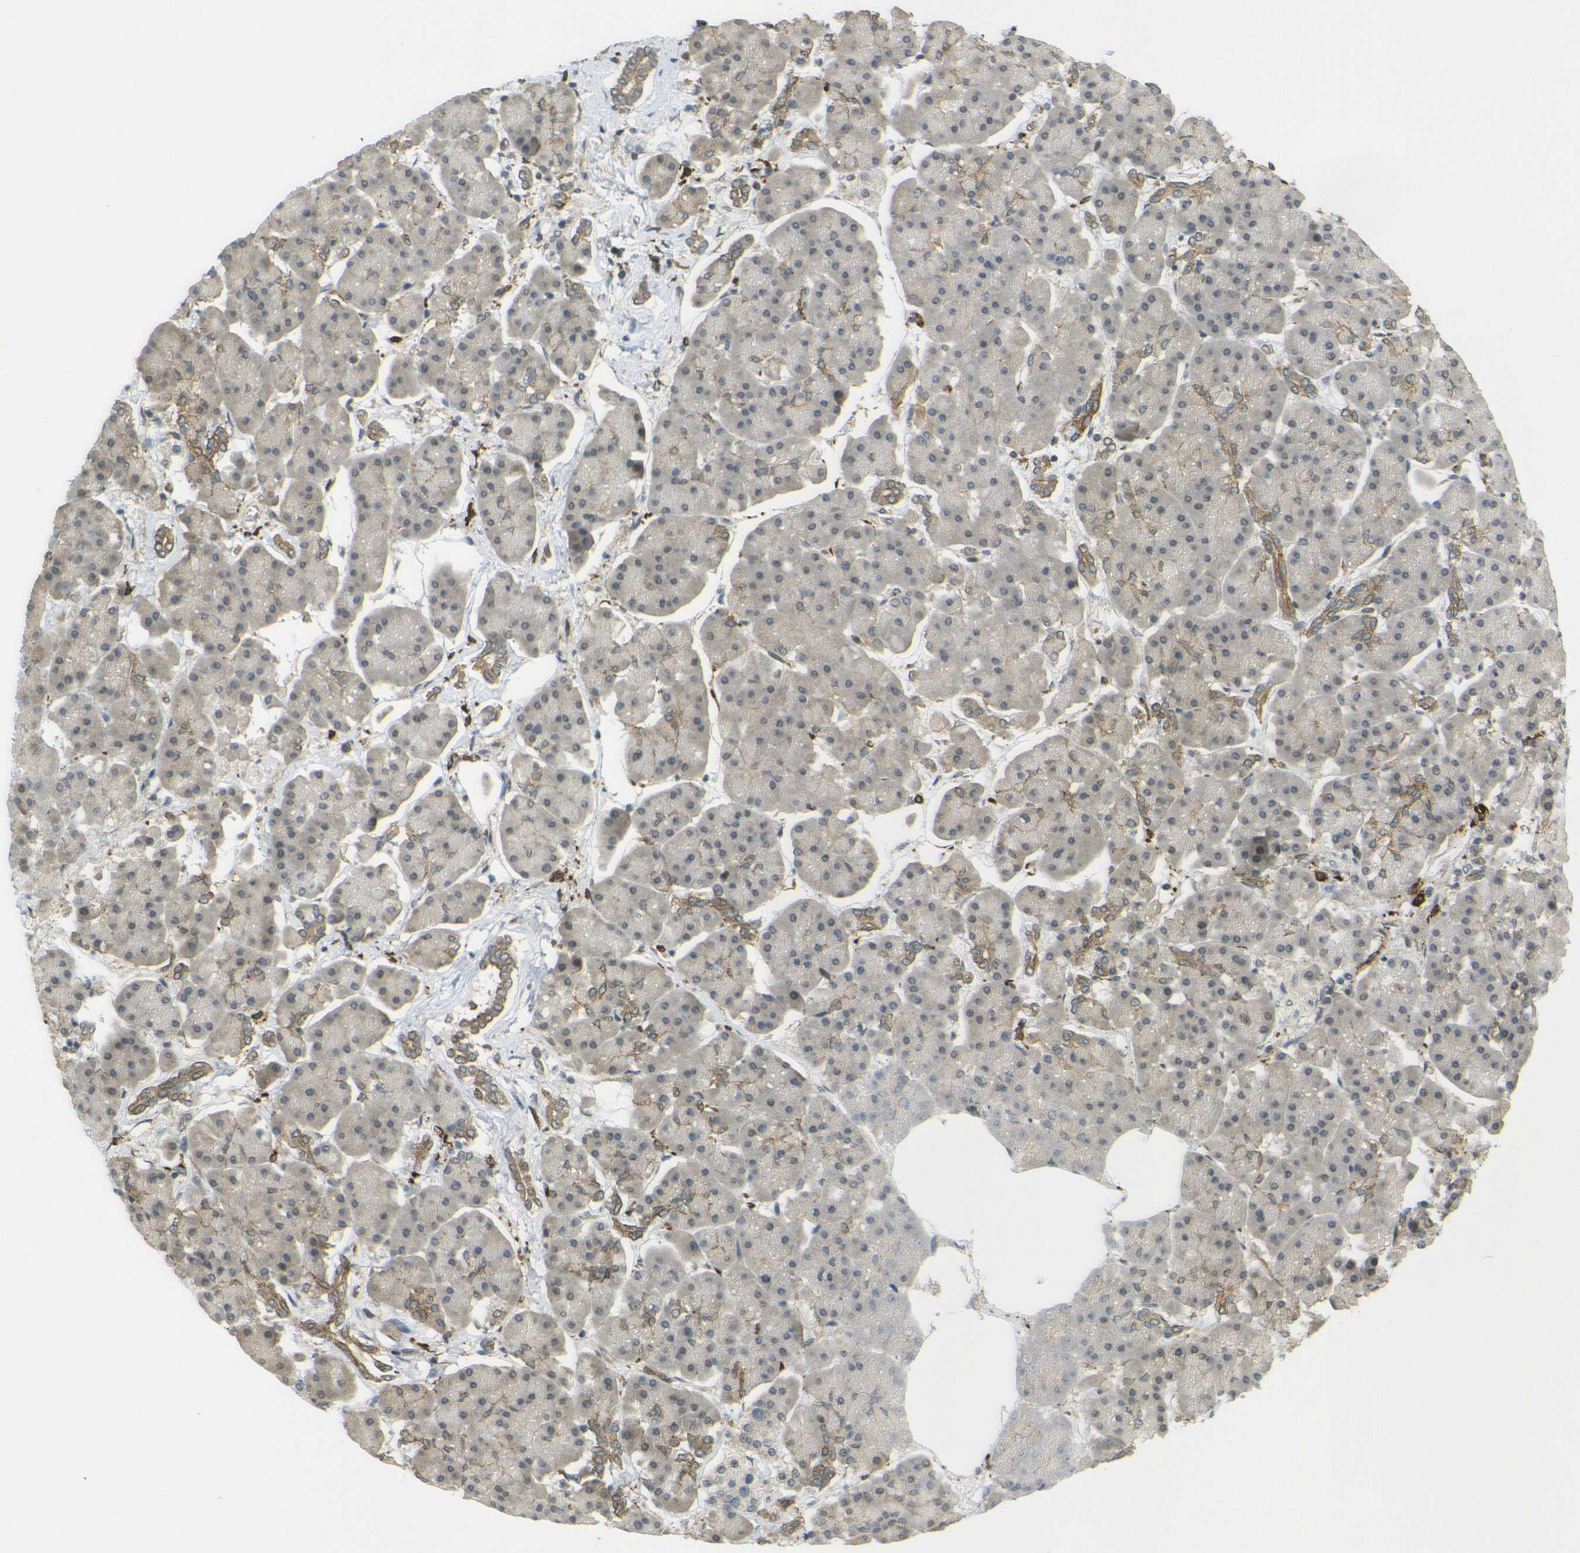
{"staining": {"intensity": "moderate", "quantity": "<25%", "location": "cytoplasmic/membranous"}, "tissue": "pancreas", "cell_type": "Exocrine glandular cells", "image_type": "normal", "snomed": [{"axis": "morphology", "description": "Normal tissue, NOS"}, {"axis": "topography", "description": "Pancreas"}], "caption": "Protein expression analysis of benign pancreas reveals moderate cytoplasmic/membranous positivity in approximately <25% of exocrine glandular cells. (IHC, brightfield microscopy, high magnification).", "gene": "DAB2", "patient": {"sex": "female", "age": 70}}